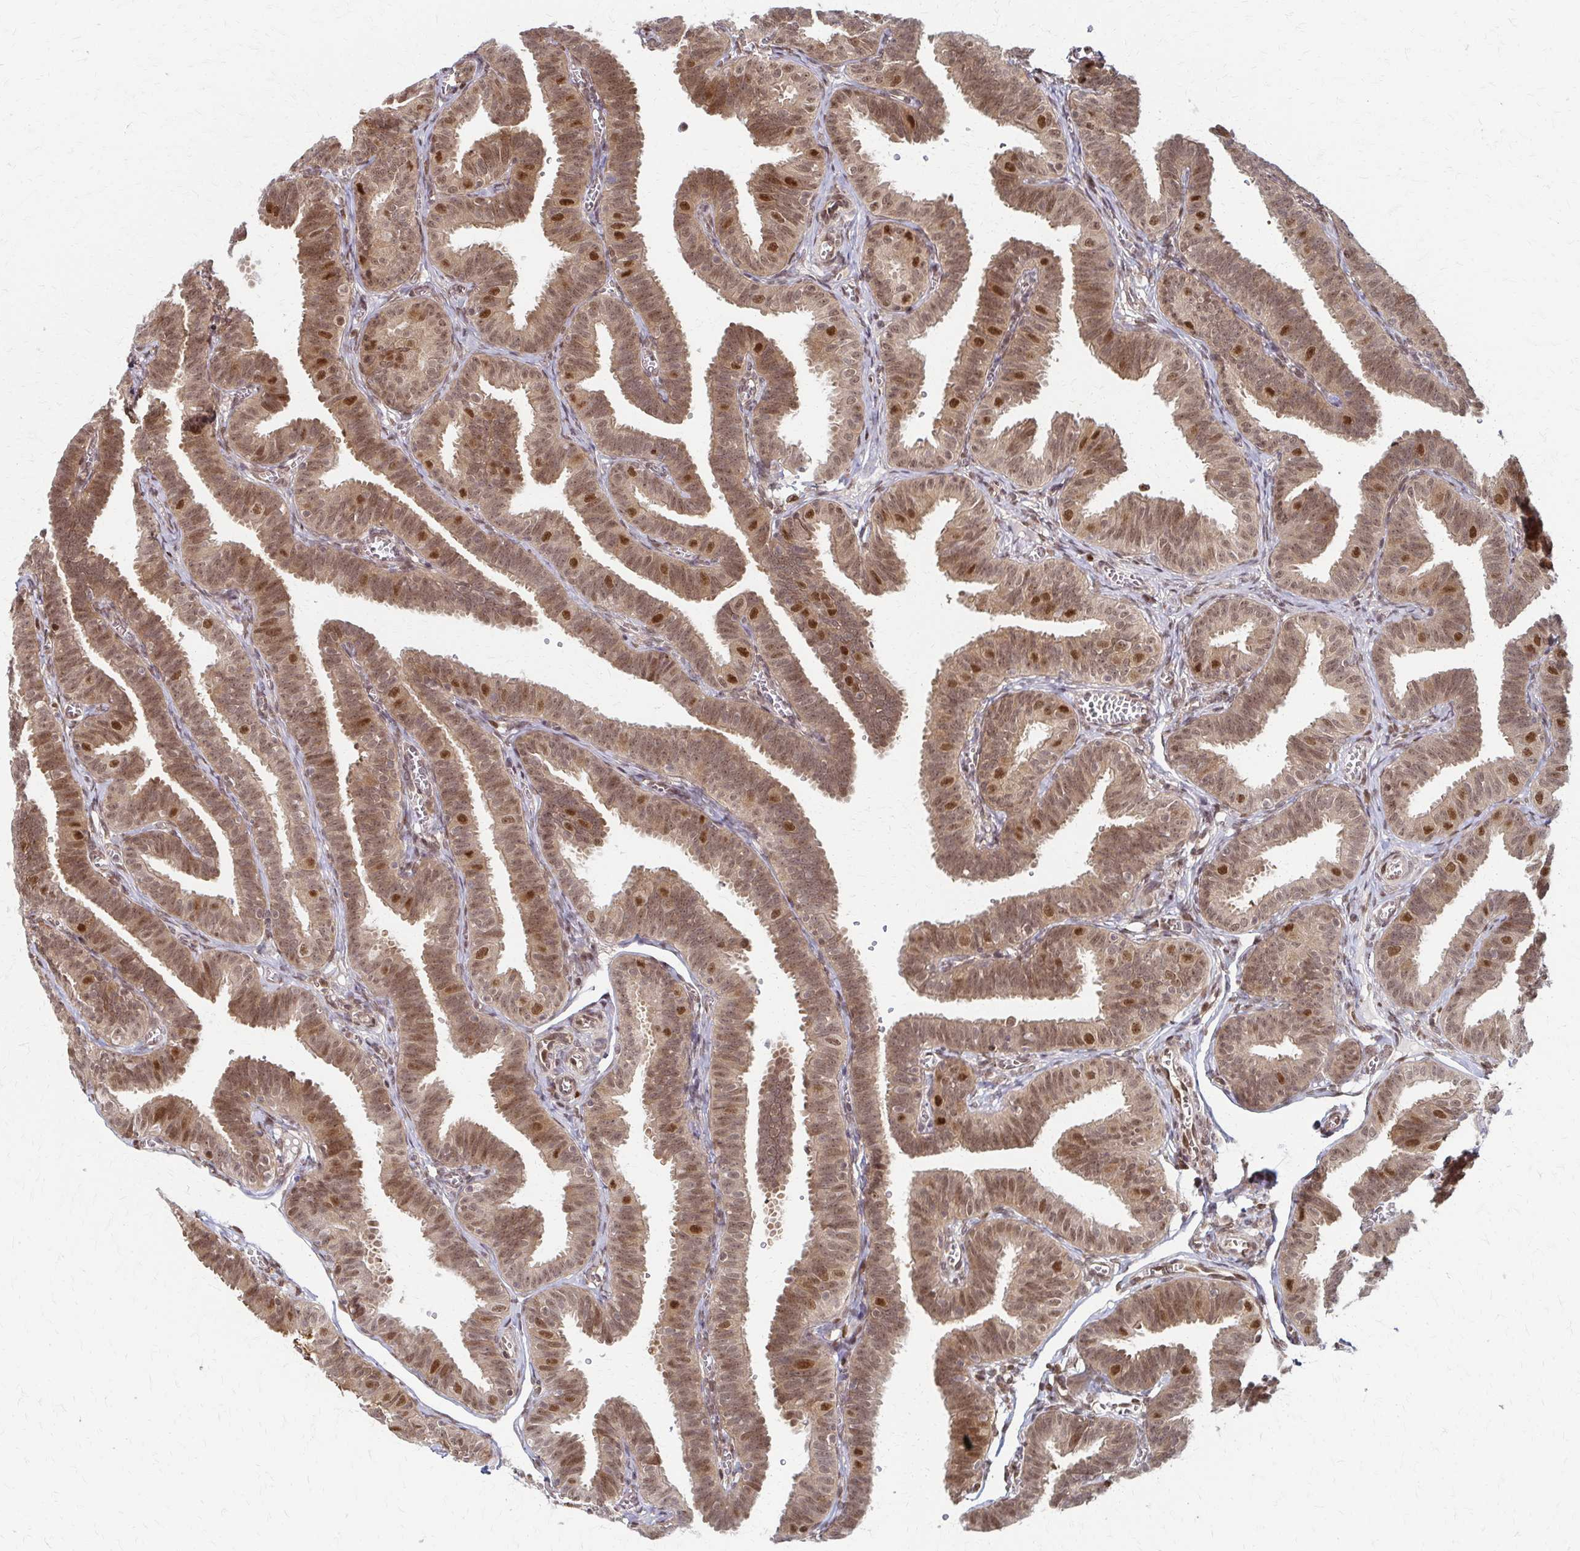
{"staining": {"intensity": "moderate", "quantity": ">75%", "location": "cytoplasmic/membranous,nuclear"}, "tissue": "fallopian tube", "cell_type": "Glandular cells", "image_type": "normal", "snomed": [{"axis": "morphology", "description": "Normal tissue, NOS"}, {"axis": "topography", "description": "Fallopian tube"}], "caption": "Unremarkable fallopian tube exhibits moderate cytoplasmic/membranous,nuclear expression in about >75% of glandular cells, visualized by immunohistochemistry.", "gene": "PSMD7", "patient": {"sex": "female", "age": 25}}